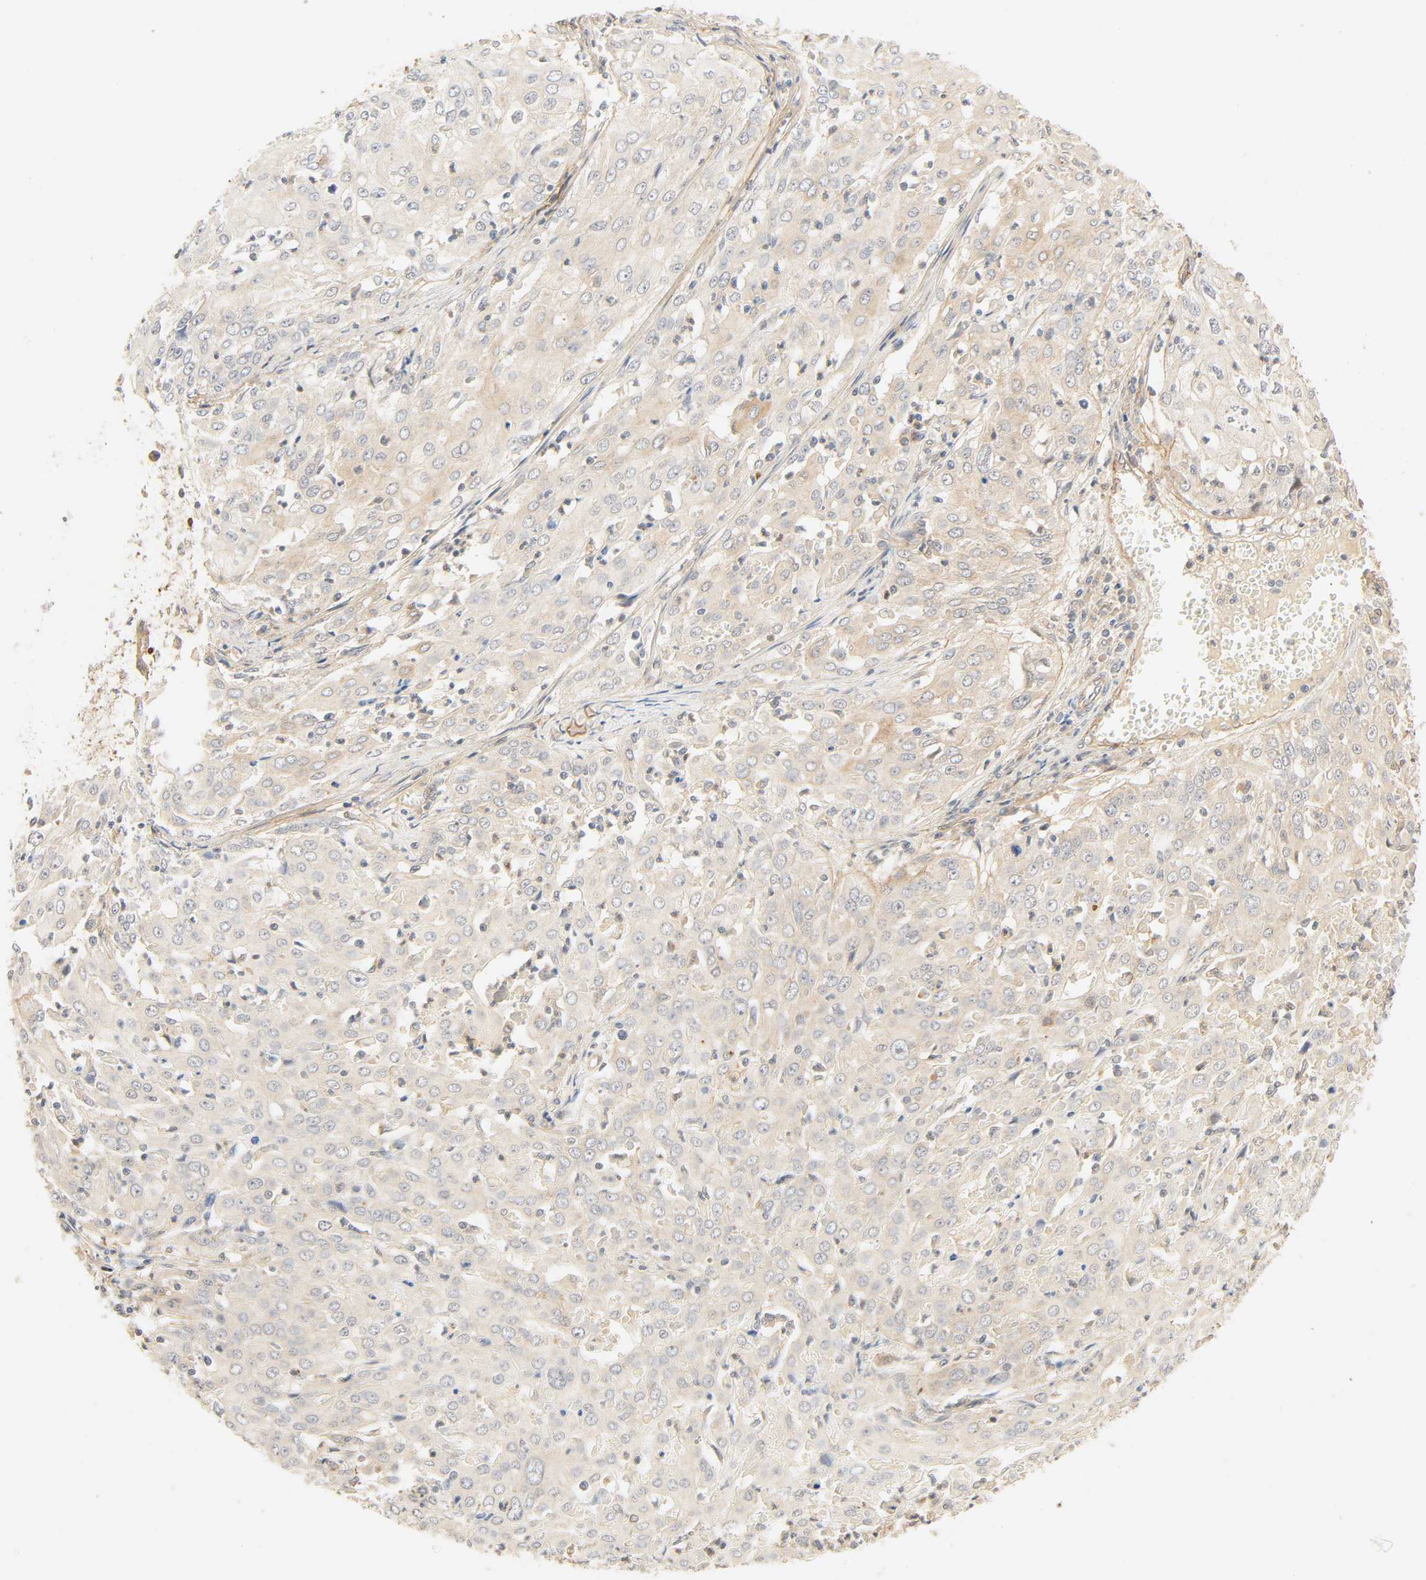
{"staining": {"intensity": "negative", "quantity": "none", "location": "none"}, "tissue": "cervical cancer", "cell_type": "Tumor cells", "image_type": "cancer", "snomed": [{"axis": "morphology", "description": "Squamous cell carcinoma, NOS"}, {"axis": "topography", "description": "Cervix"}], "caption": "DAB immunohistochemical staining of human squamous cell carcinoma (cervical) shows no significant positivity in tumor cells.", "gene": "CACNA1G", "patient": {"sex": "female", "age": 39}}